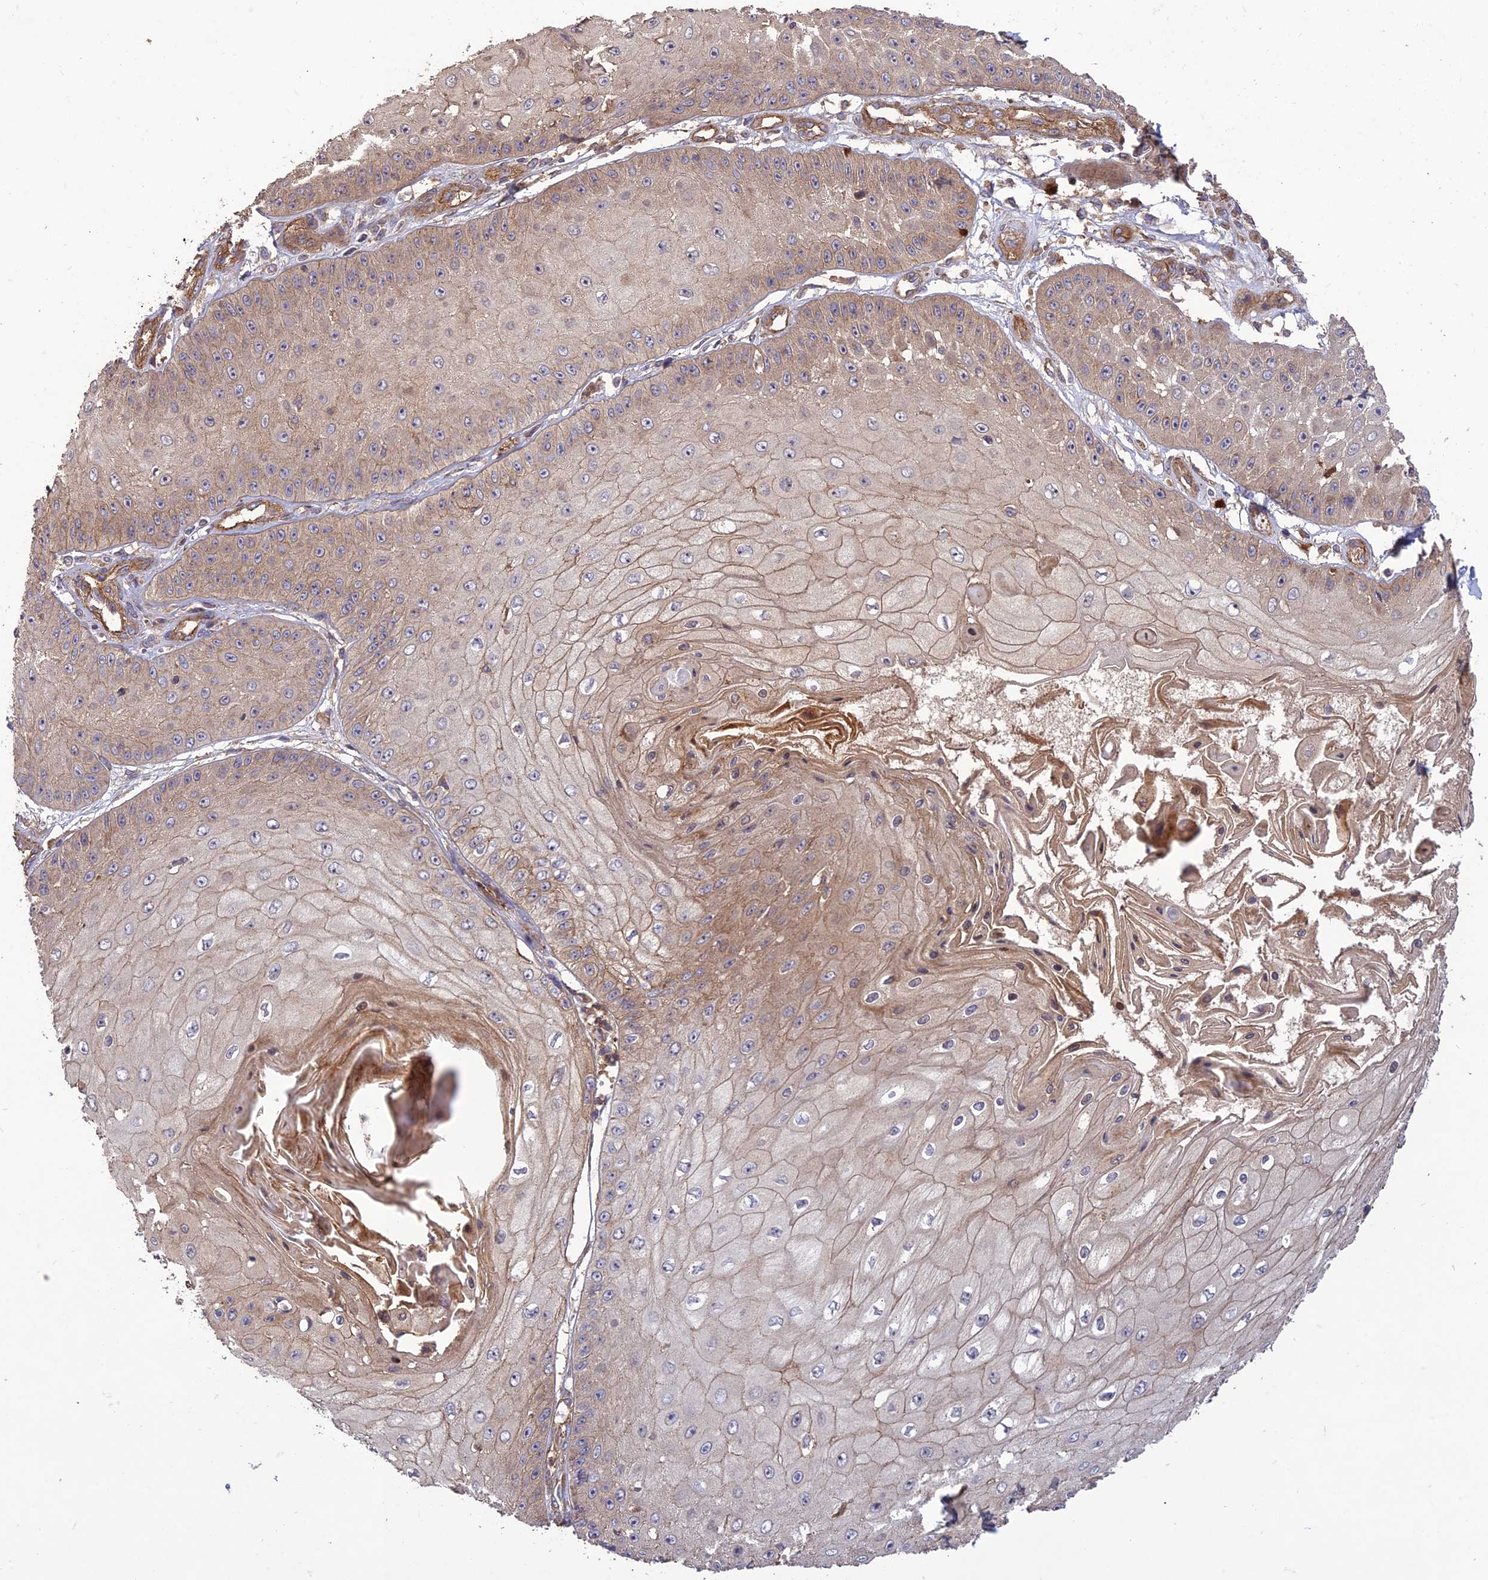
{"staining": {"intensity": "weak", "quantity": "25%-75%", "location": "cytoplasmic/membranous"}, "tissue": "skin cancer", "cell_type": "Tumor cells", "image_type": "cancer", "snomed": [{"axis": "morphology", "description": "Squamous cell carcinoma, NOS"}, {"axis": "topography", "description": "Skin"}], "caption": "There is low levels of weak cytoplasmic/membranous expression in tumor cells of squamous cell carcinoma (skin), as demonstrated by immunohistochemical staining (brown color).", "gene": "TMEM131L", "patient": {"sex": "male", "age": 70}}